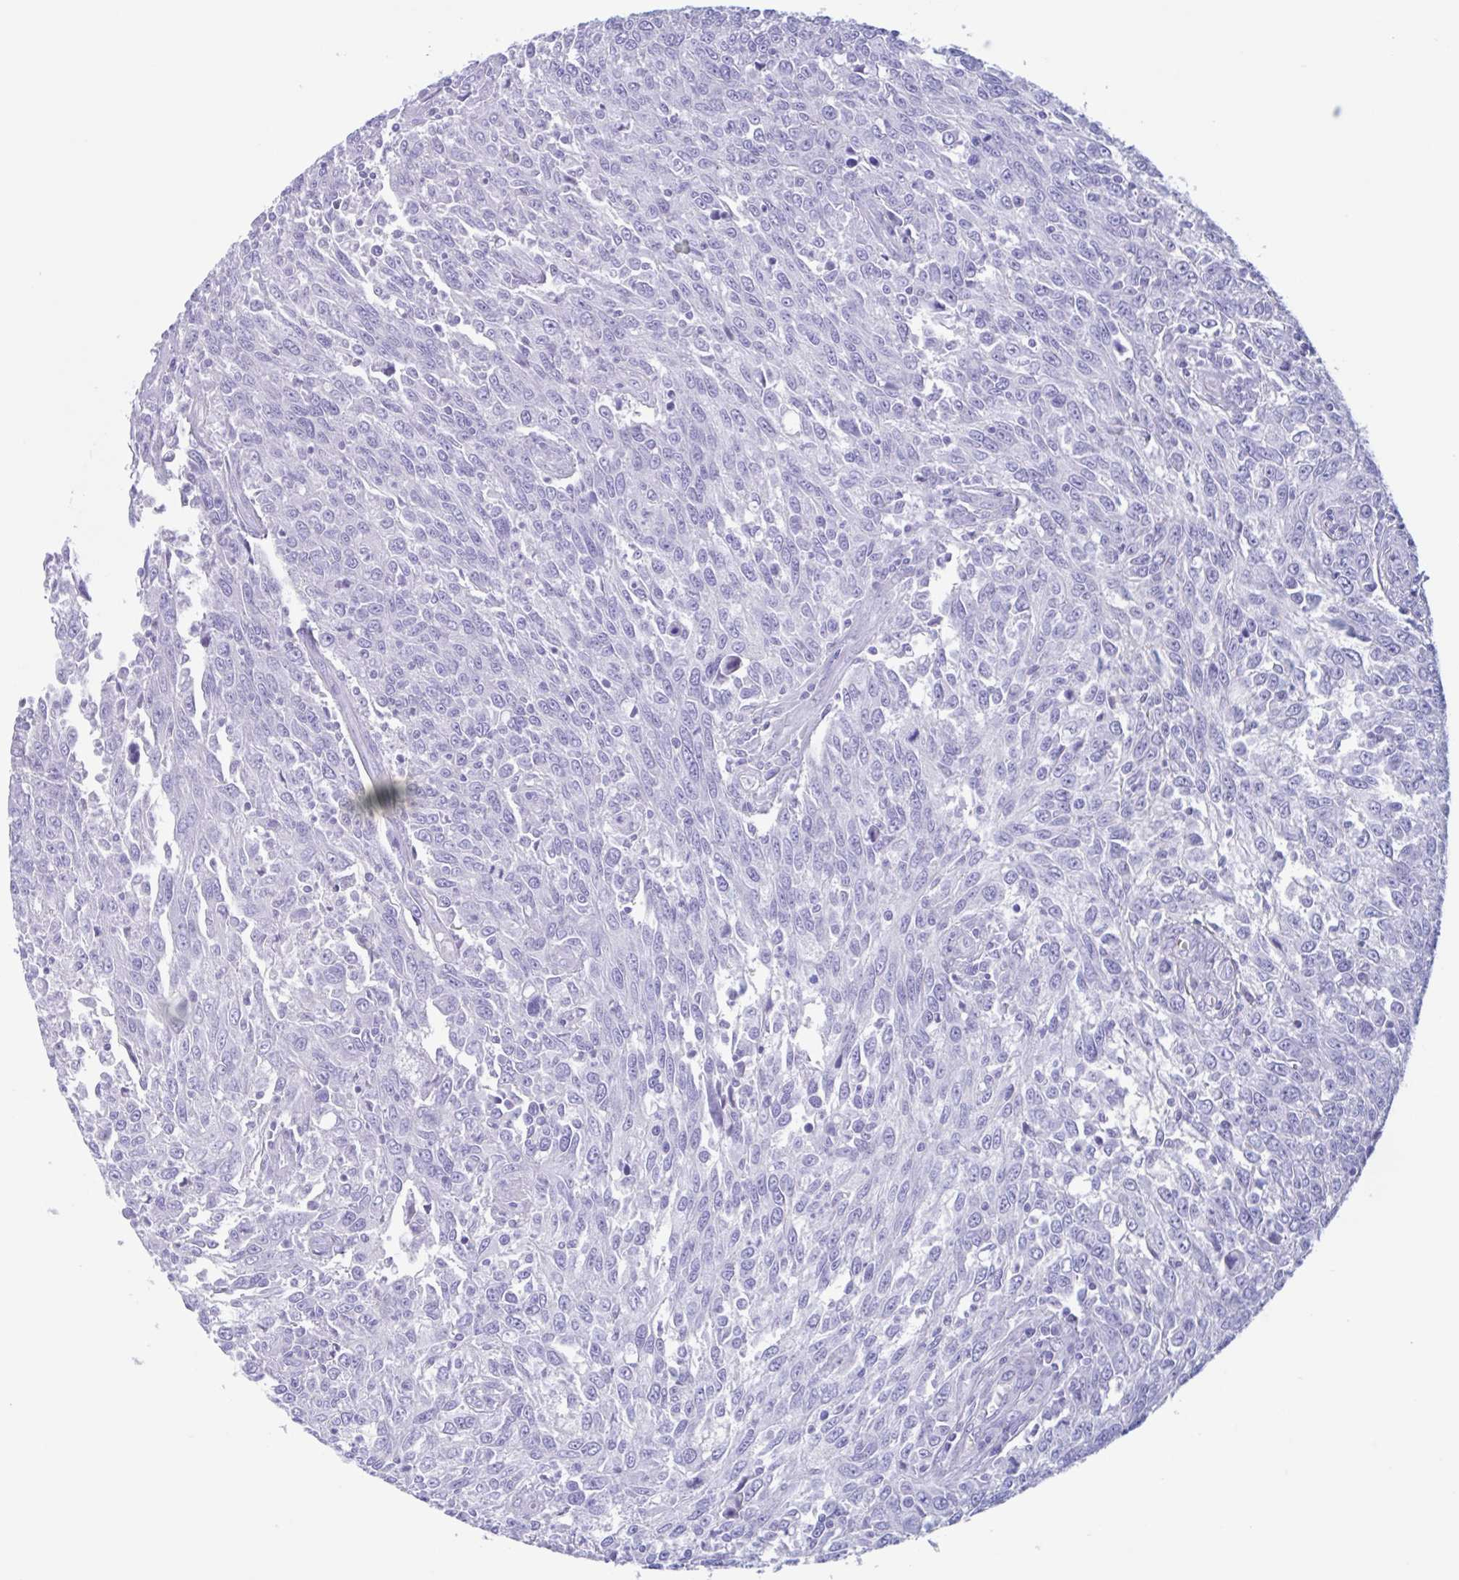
{"staining": {"intensity": "negative", "quantity": "none", "location": "none"}, "tissue": "breast cancer", "cell_type": "Tumor cells", "image_type": "cancer", "snomed": [{"axis": "morphology", "description": "Duct carcinoma"}, {"axis": "topography", "description": "Breast"}], "caption": "Tumor cells show no significant protein expression in breast cancer (invasive ductal carcinoma).", "gene": "ZNF850", "patient": {"sex": "female", "age": 50}}